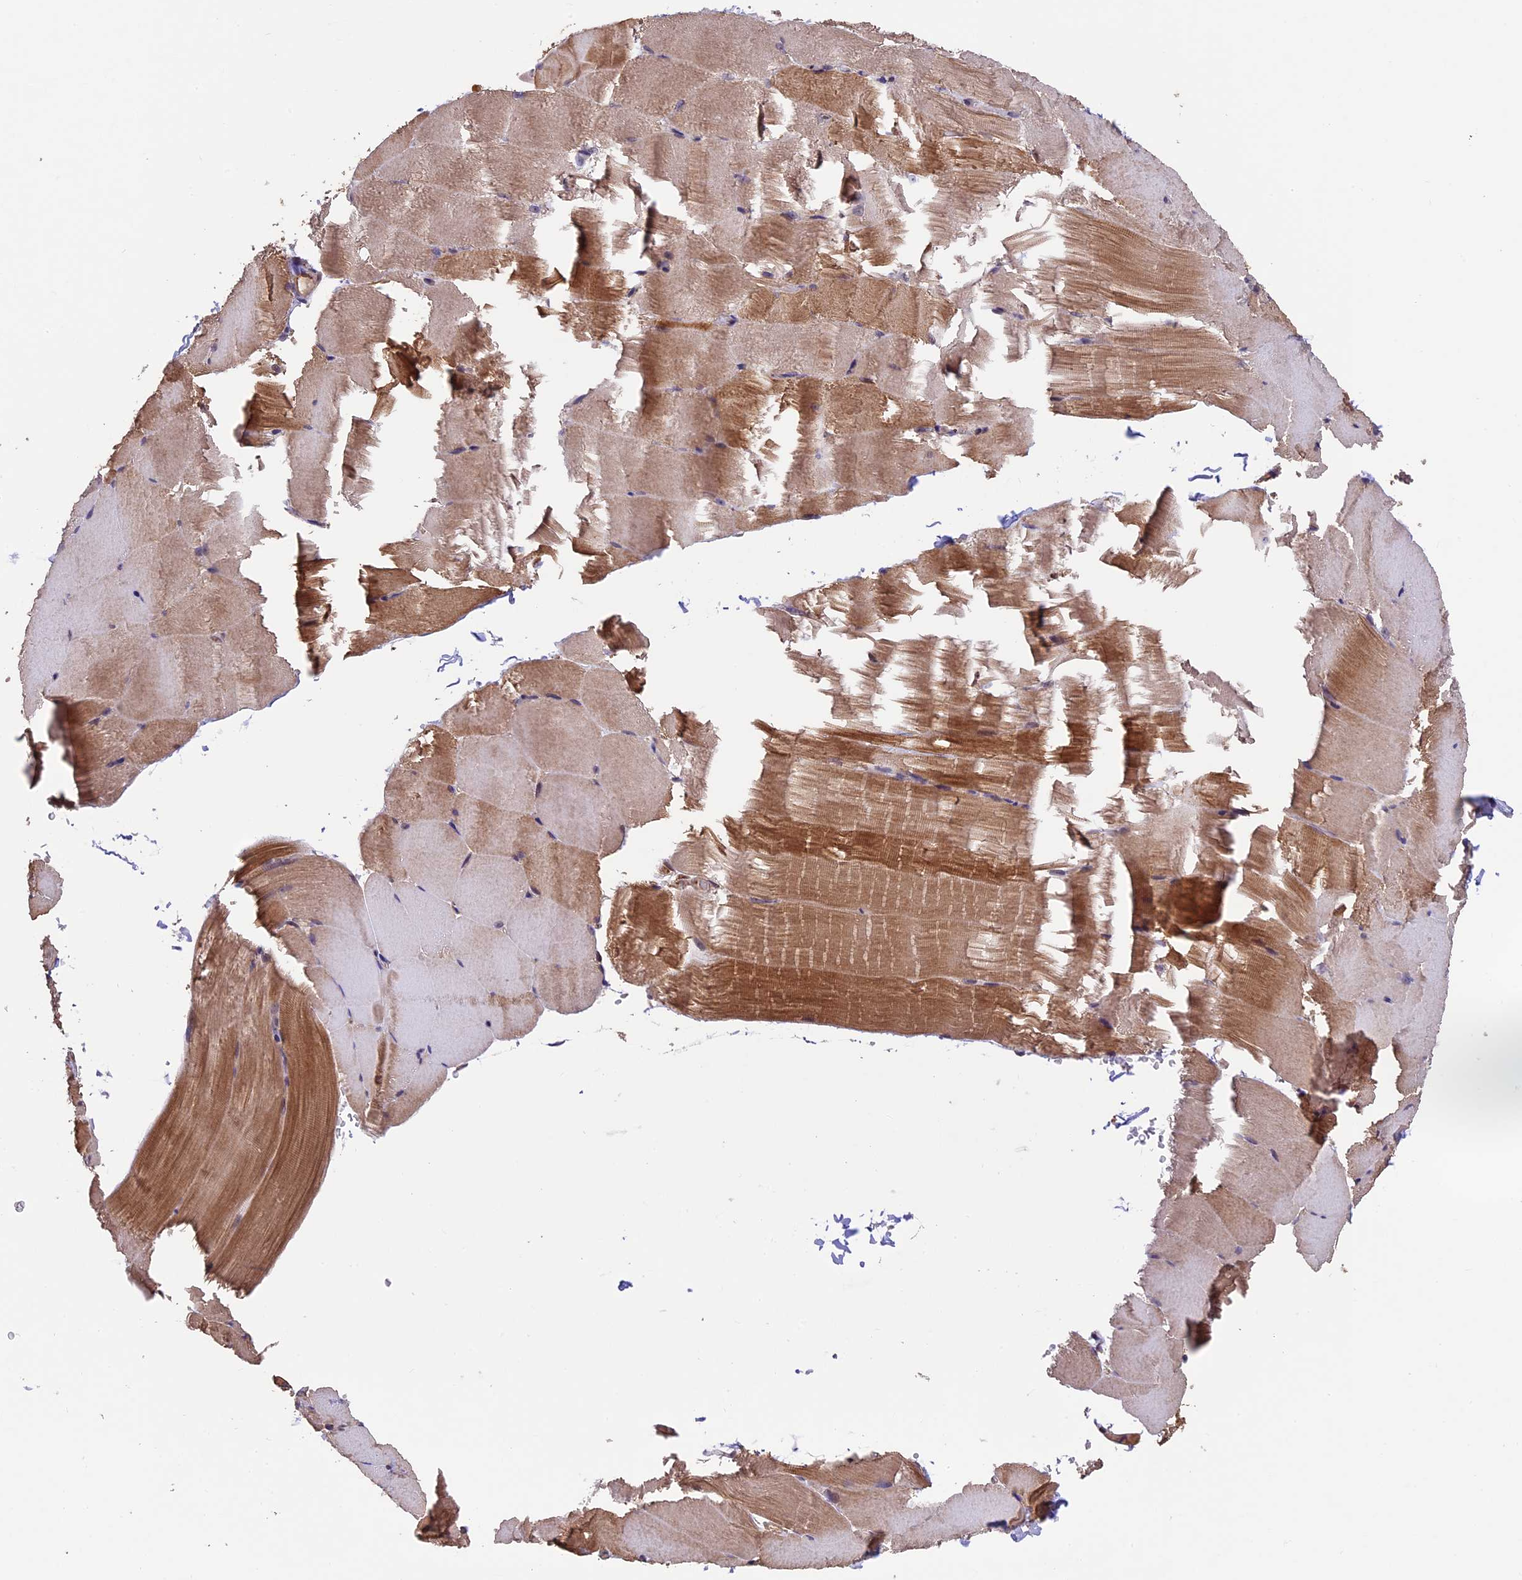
{"staining": {"intensity": "moderate", "quantity": "25%-75%", "location": "cytoplasmic/membranous"}, "tissue": "skeletal muscle", "cell_type": "Myocytes", "image_type": "normal", "snomed": [{"axis": "morphology", "description": "Normal tissue, NOS"}, {"axis": "topography", "description": "Skeletal muscle"}, {"axis": "topography", "description": "Parathyroid gland"}], "caption": "Immunohistochemistry photomicrograph of unremarkable skeletal muscle: skeletal muscle stained using immunohistochemistry (IHC) shows medium levels of moderate protein expression localized specifically in the cytoplasmic/membranous of myocytes, appearing as a cytoplasmic/membranous brown color.", "gene": "PKD2L2", "patient": {"sex": "female", "age": 37}}